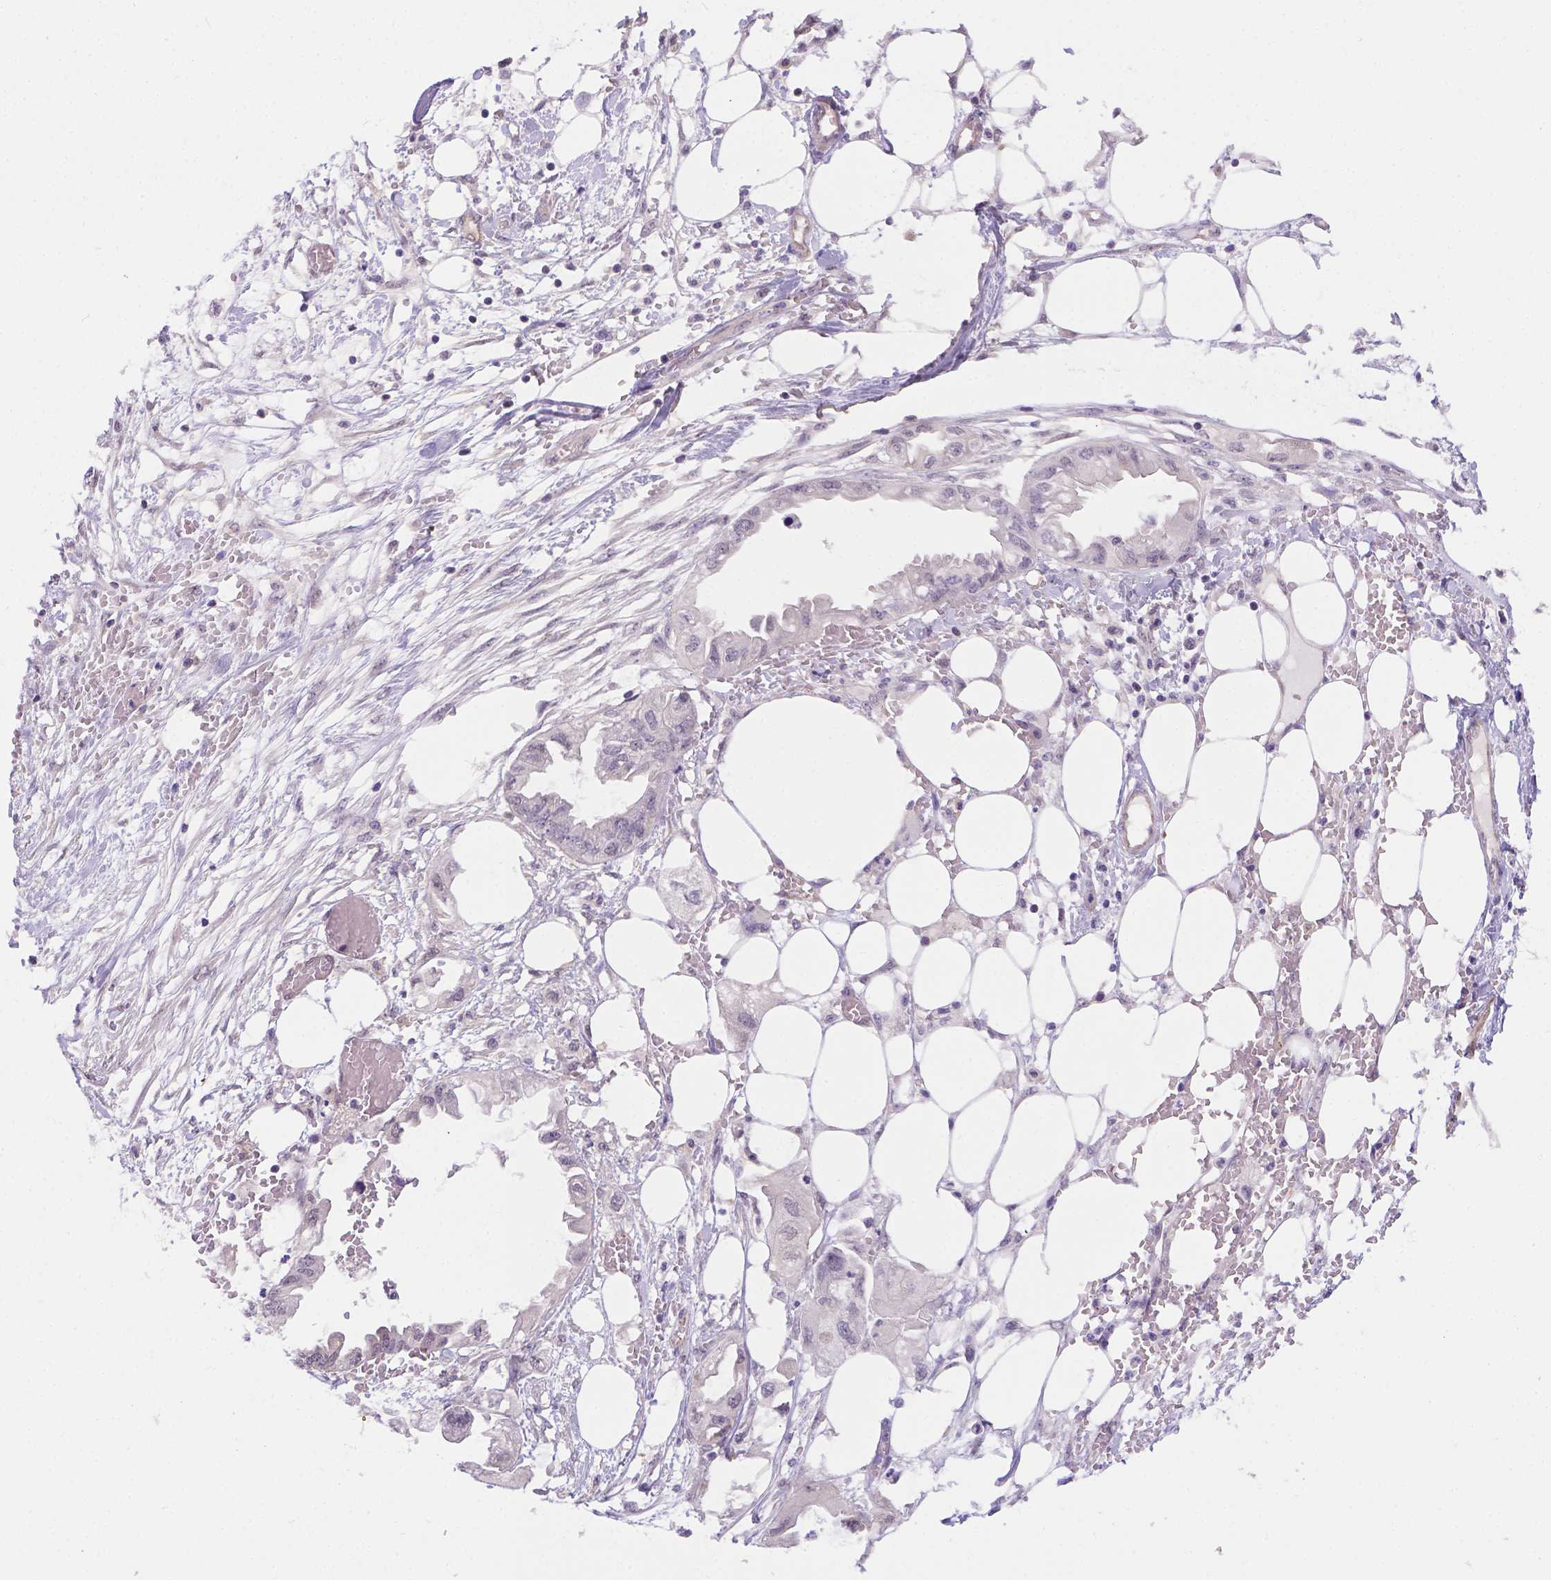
{"staining": {"intensity": "negative", "quantity": "none", "location": "none"}, "tissue": "endometrial cancer", "cell_type": "Tumor cells", "image_type": "cancer", "snomed": [{"axis": "morphology", "description": "Adenocarcinoma, NOS"}, {"axis": "morphology", "description": "Adenocarcinoma, metastatic, NOS"}, {"axis": "topography", "description": "Adipose tissue"}, {"axis": "topography", "description": "Endometrium"}], "caption": "This is an immunohistochemistry (IHC) histopathology image of human endometrial adenocarcinoma. There is no expression in tumor cells.", "gene": "NXPE2", "patient": {"sex": "female", "age": 67}}